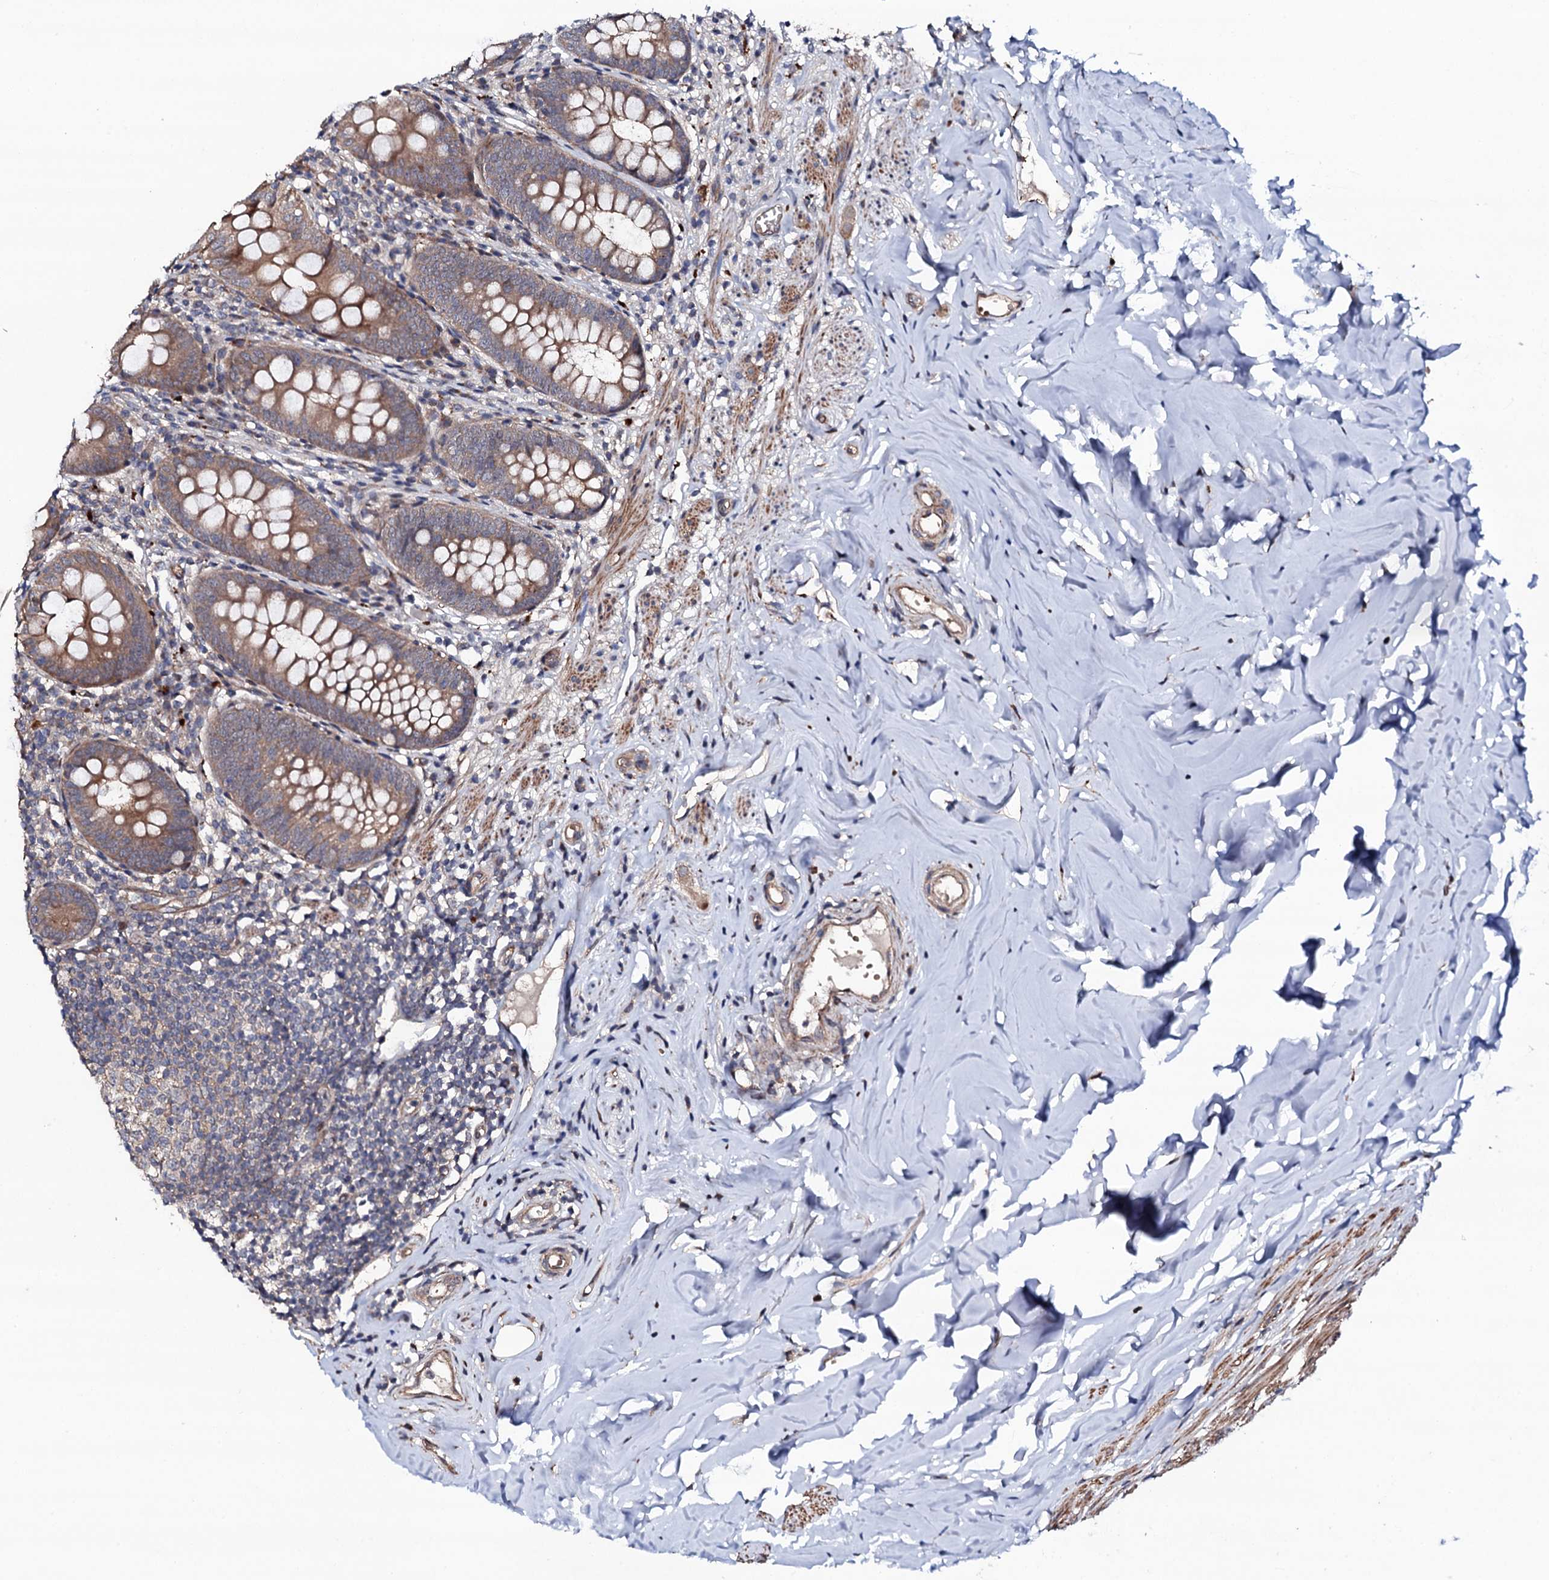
{"staining": {"intensity": "moderate", "quantity": ">75%", "location": "cytoplasmic/membranous"}, "tissue": "appendix", "cell_type": "Glandular cells", "image_type": "normal", "snomed": [{"axis": "morphology", "description": "Normal tissue, NOS"}, {"axis": "topography", "description": "Appendix"}], "caption": "An image of human appendix stained for a protein shows moderate cytoplasmic/membranous brown staining in glandular cells.", "gene": "CIAO2A", "patient": {"sex": "female", "age": 51}}